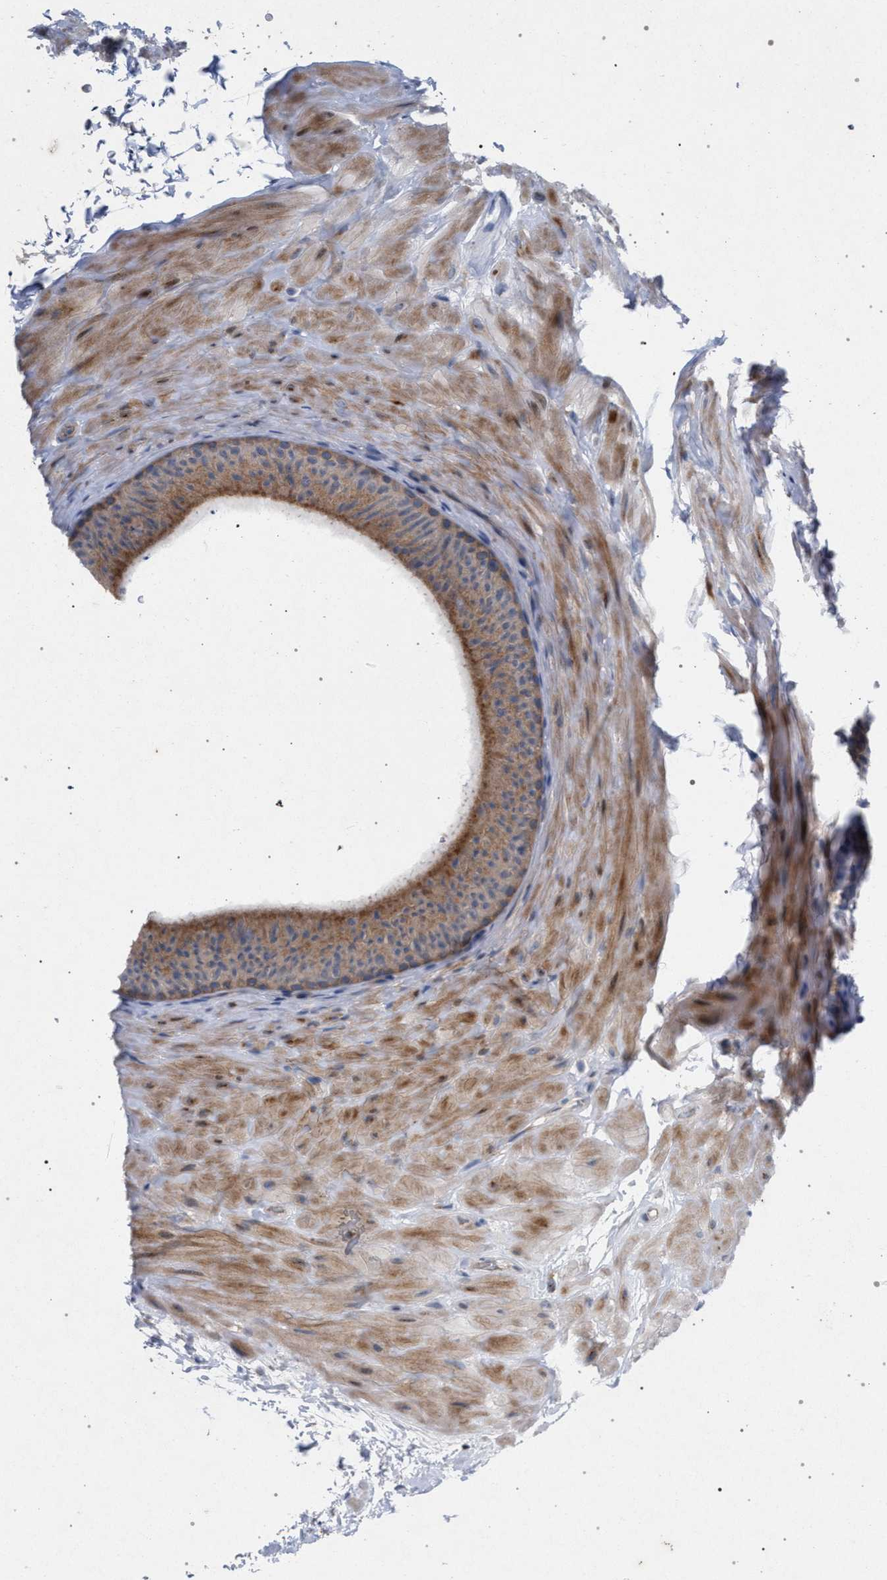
{"staining": {"intensity": "moderate", "quantity": ">75%", "location": "cytoplasmic/membranous"}, "tissue": "epididymis", "cell_type": "Glandular cells", "image_type": "normal", "snomed": [{"axis": "morphology", "description": "Normal tissue, NOS"}, {"axis": "topography", "description": "Epididymis"}], "caption": "Protein staining of unremarkable epididymis reveals moderate cytoplasmic/membranous staining in approximately >75% of glandular cells.", "gene": "MAMDC2", "patient": {"sex": "male", "age": 34}}